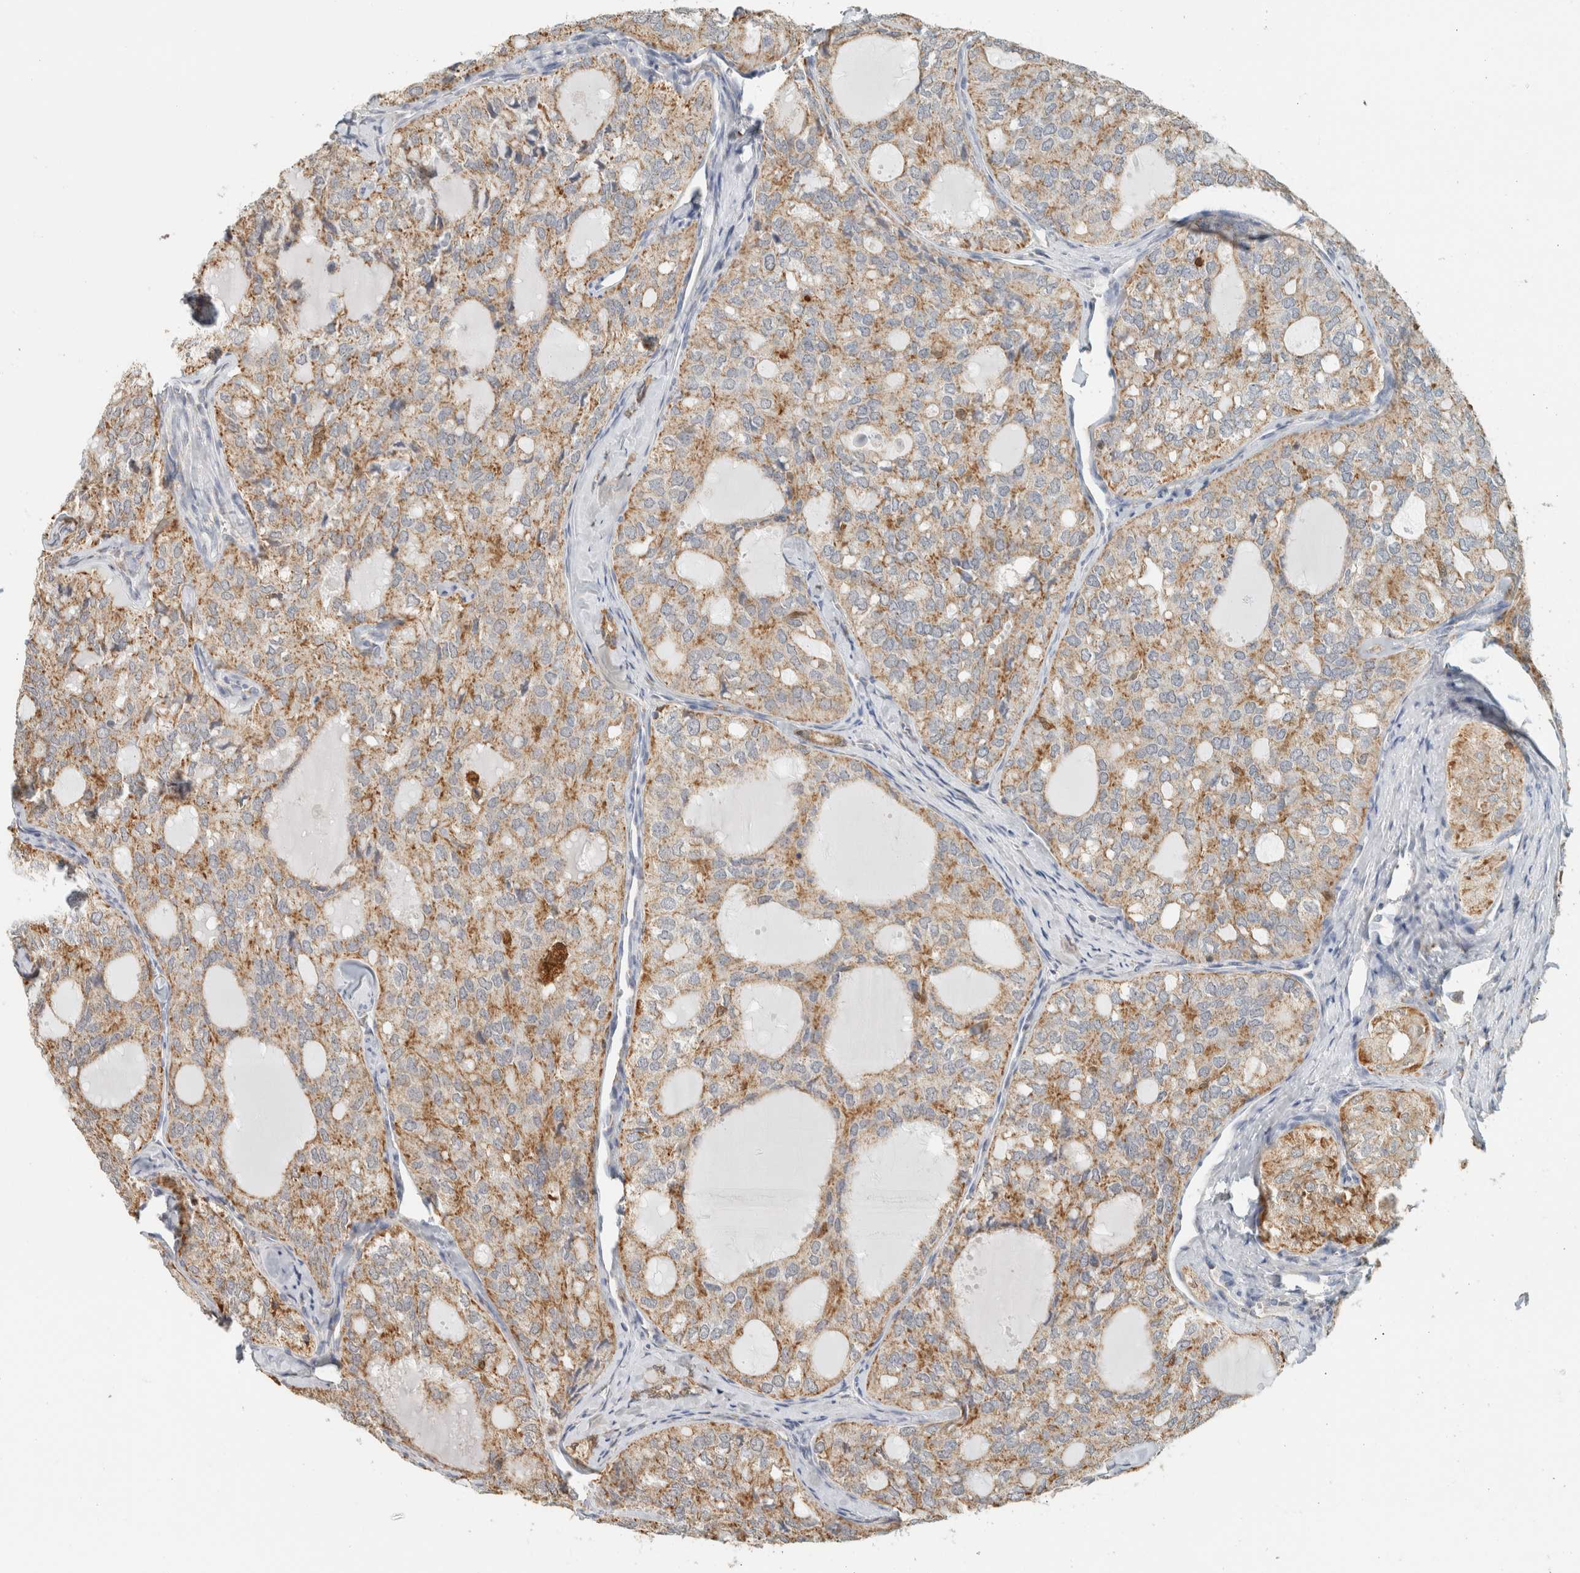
{"staining": {"intensity": "moderate", "quantity": ">75%", "location": "cytoplasmic/membranous"}, "tissue": "thyroid cancer", "cell_type": "Tumor cells", "image_type": "cancer", "snomed": [{"axis": "morphology", "description": "Follicular adenoma carcinoma, NOS"}, {"axis": "topography", "description": "Thyroid gland"}], "caption": "The immunohistochemical stain highlights moderate cytoplasmic/membranous expression in tumor cells of thyroid cancer tissue.", "gene": "CAPG", "patient": {"sex": "male", "age": 75}}